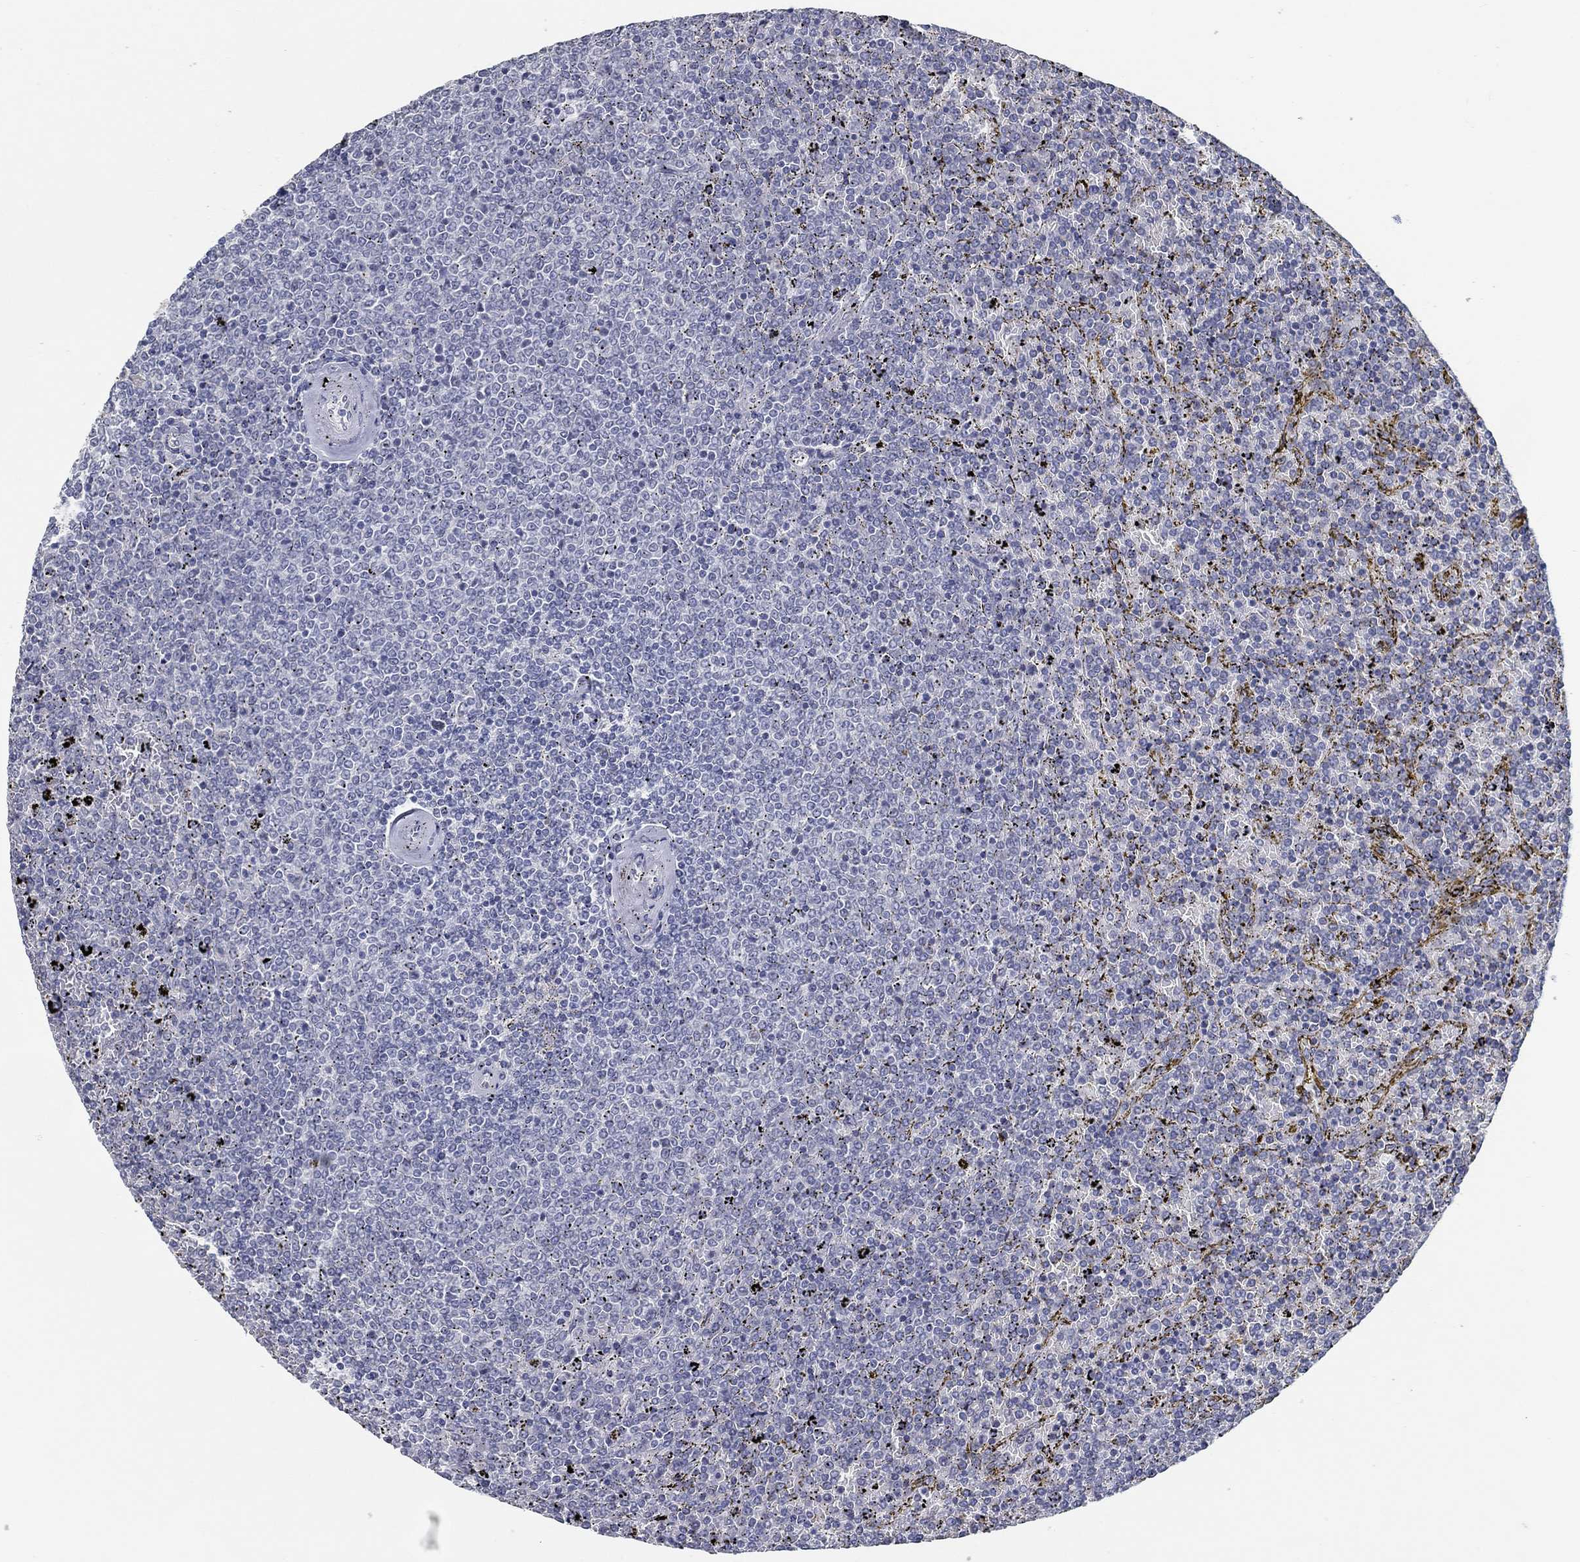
{"staining": {"intensity": "negative", "quantity": "none", "location": "none"}, "tissue": "lymphoma", "cell_type": "Tumor cells", "image_type": "cancer", "snomed": [{"axis": "morphology", "description": "Malignant lymphoma, non-Hodgkin's type, Low grade"}, {"axis": "topography", "description": "Spleen"}], "caption": "Tumor cells are negative for brown protein staining in malignant lymphoma, non-Hodgkin's type (low-grade). (Stains: DAB IHC with hematoxylin counter stain, Microscopy: brightfield microscopy at high magnification).", "gene": "NUP155", "patient": {"sex": "female", "age": 77}}